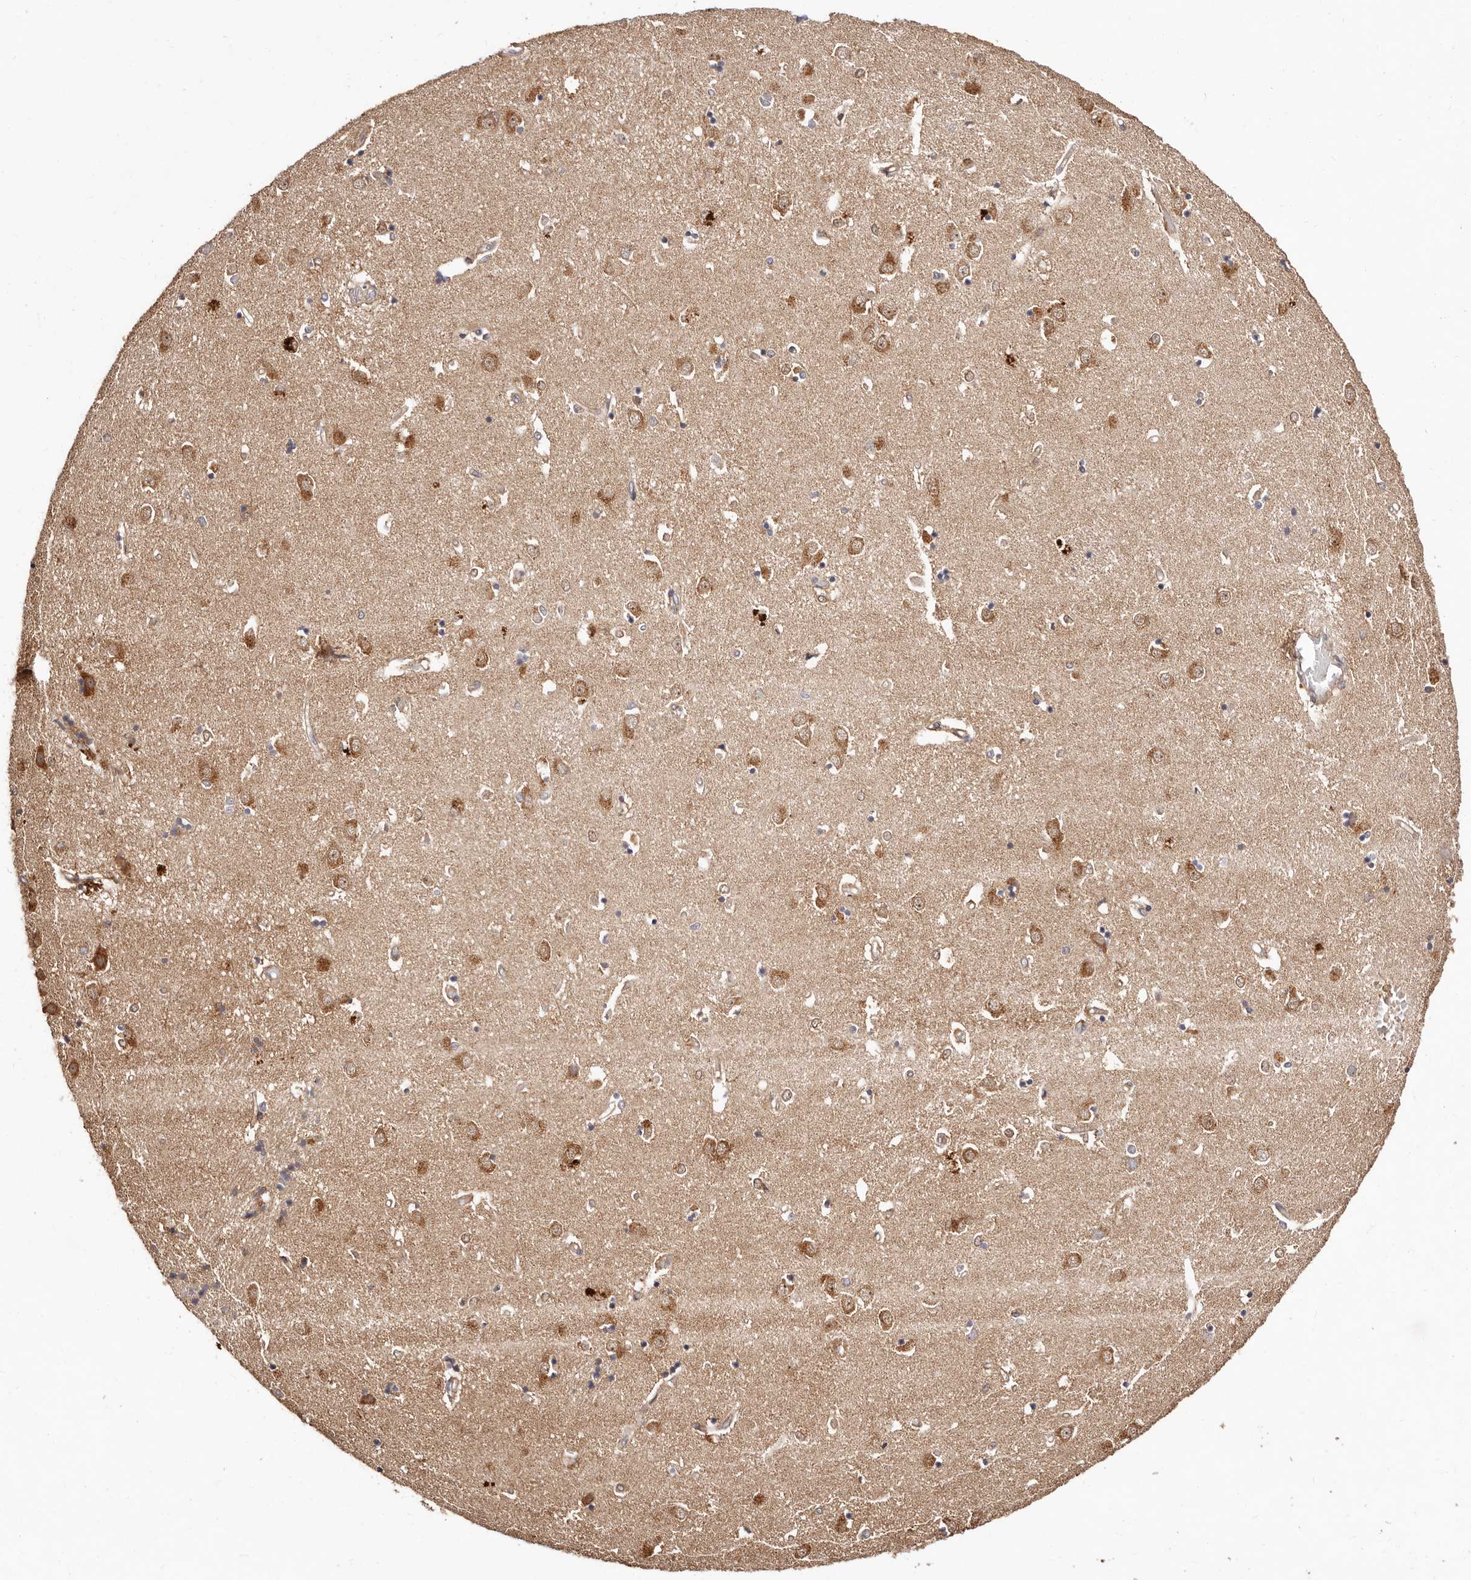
{"staining": {"intensity": "moderate", "quantity": "<25%", "location": "cytoplasmic/membranous"}, "tissue": "caudate", "cell_type": "Glial cells", "image_type": "normal", "snomed": [{"axis": "morphology", "description": "Normal tissue, NOS"}, {"axis": "topography", "description": "Lateral ventricle wall"}], "caption": "Caudate was stained to show a protein in brown. There is low levels of moderate cytoplasmic/membranous staining in approximately <25% of glial cells. Nuclei are stained in blue.", "gene": "MAPK1", "patient": {"sex": "male", "age": 45}}